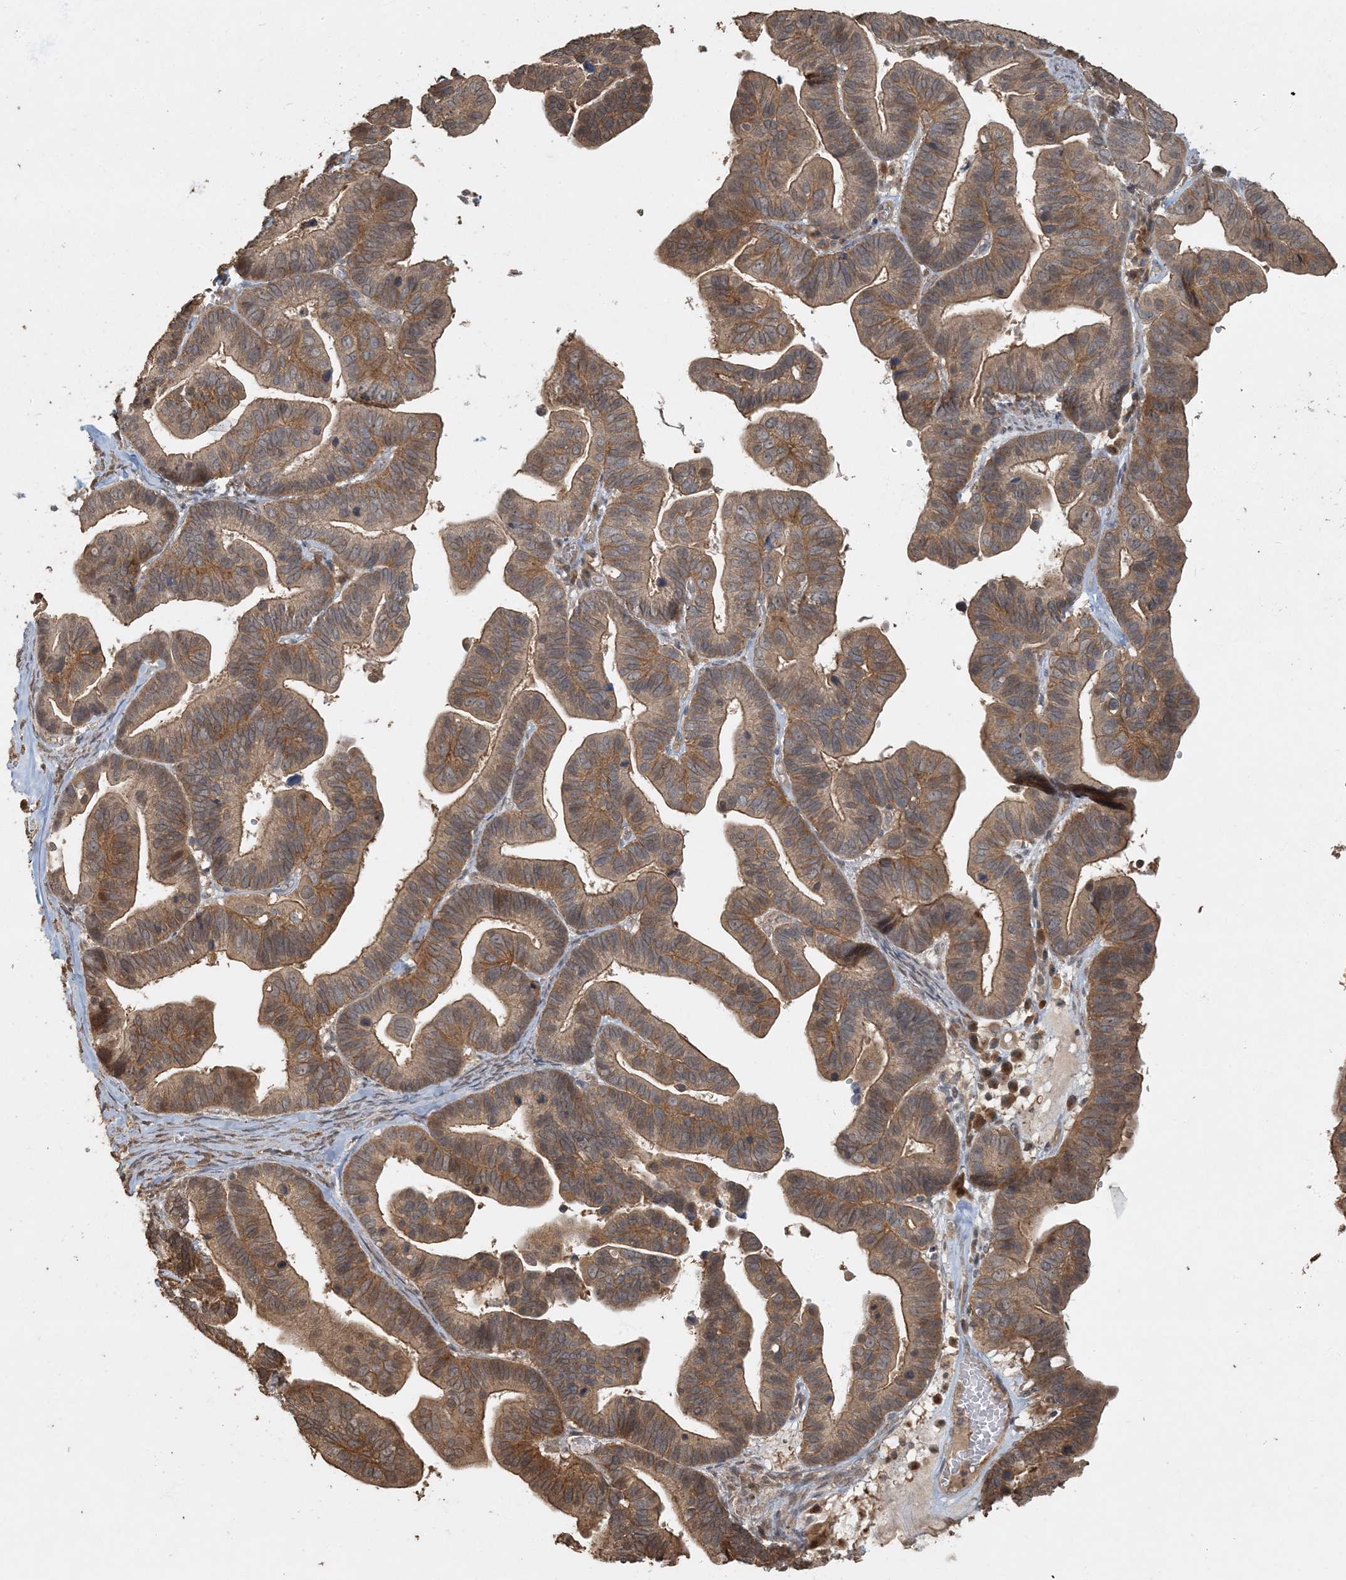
{"staining": {"intensity": "moderate", "quantity": ">75%", "location": "cytoplasmic/membranous"}, "tissue": "ovarian cancer", "cell_type": "Tumor cells", "image_type": "cancer", "snomed": [{"axis": "morphology", "description": "Cystadenocarcinoma, serous, NOS"}, {"axis": "topography", "description": "Ovary"}], "caption": "A brown stain shows moderate cytoplasmic/membranous positivity of a protein in human ovarian serous cystadenocarcinoma tumor cells.", "gene": "AK9", "patient": {"sex": "female", "age": 56}}